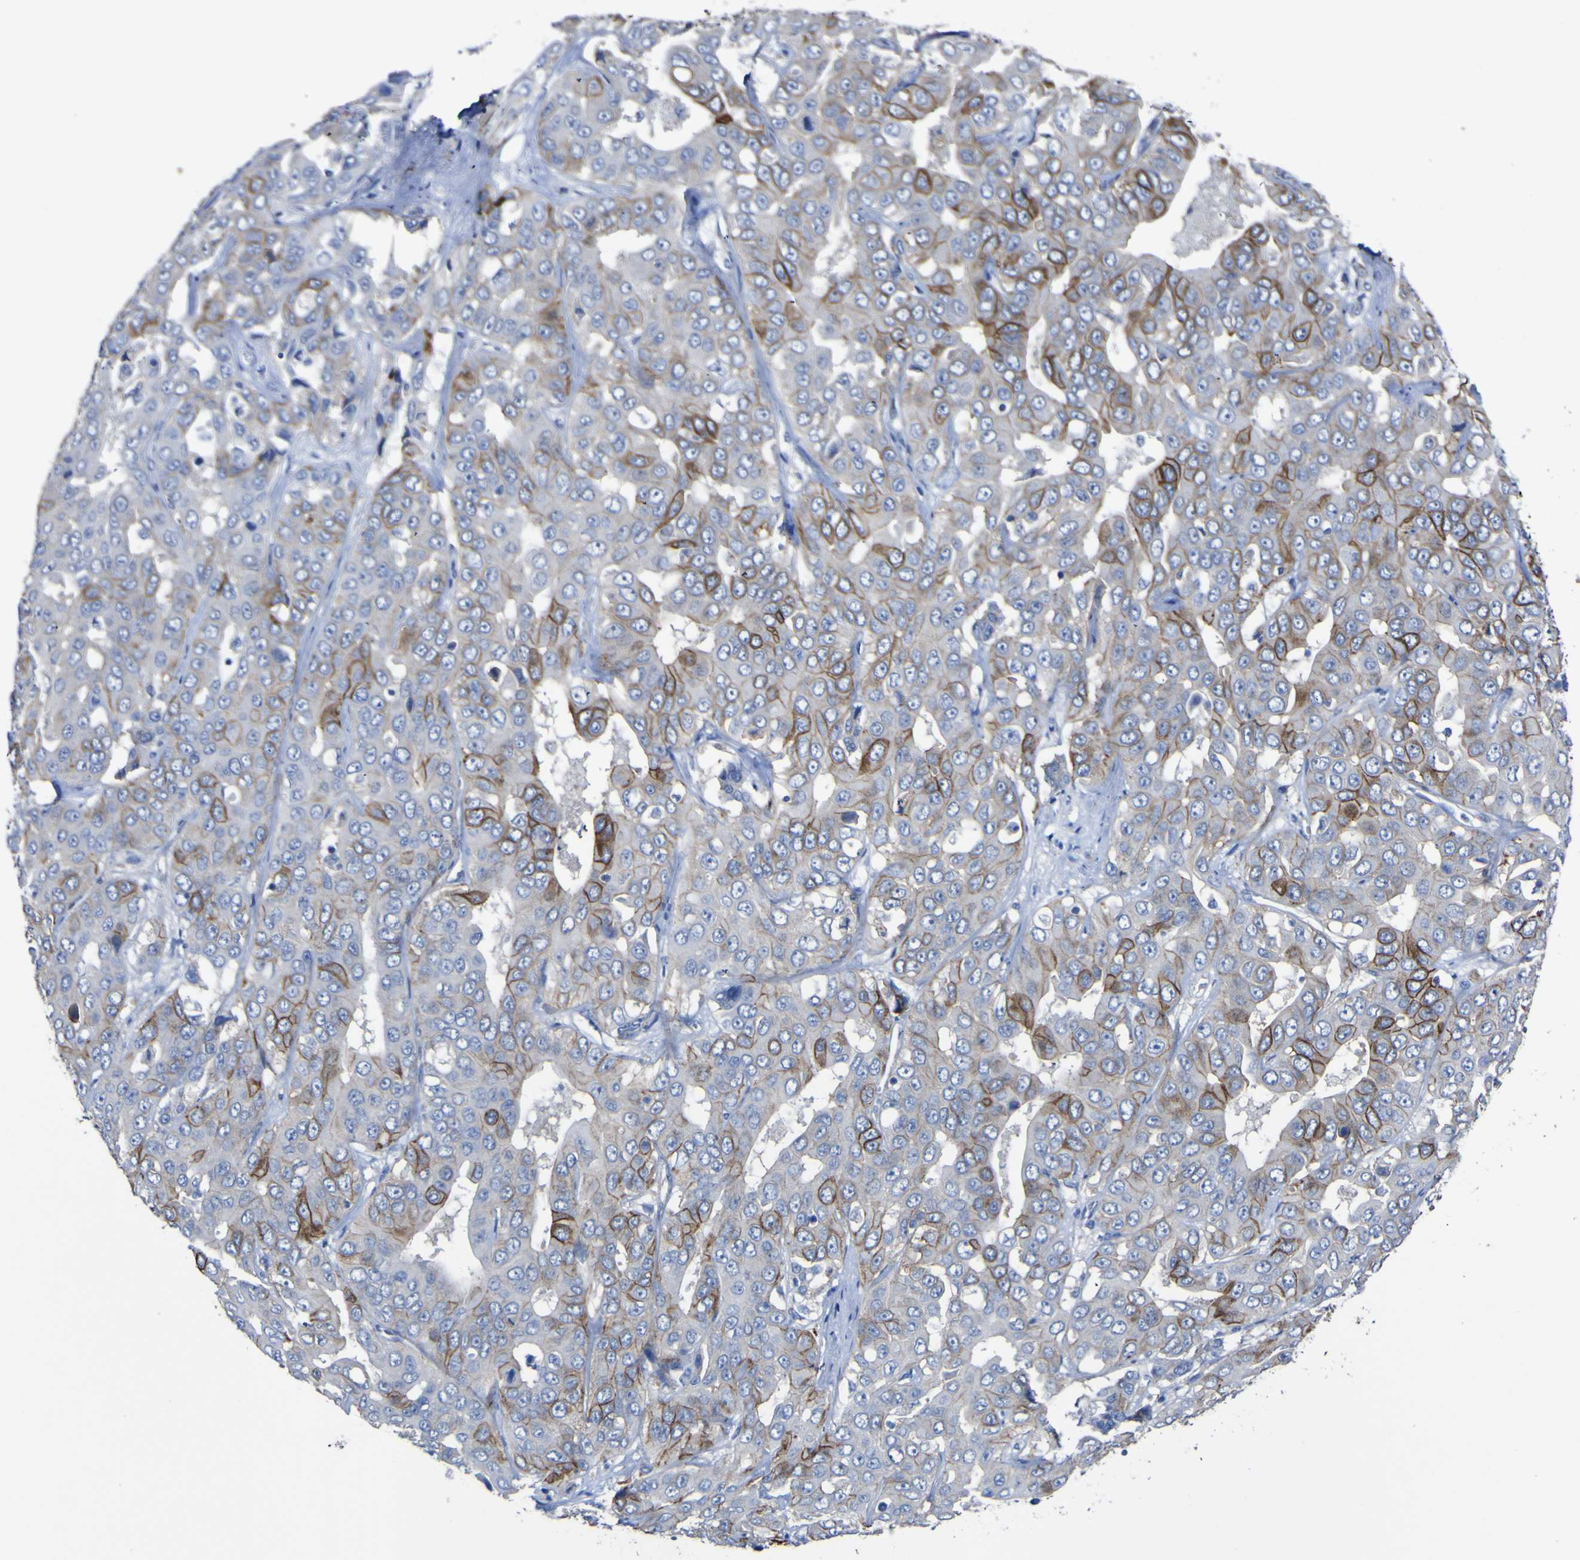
{"staining": {"intensity": "strong", "quantity": "25%-75%", "location": "cytoplasmic/membranous"}, "tissue": "liver cancer", "cell_type": "Tumor cells", "image_type": "cancer", "snomed": [{"axis": "morphology", "description": "Cholangiocarcinoma"}, {"axis": "topography", "description": "Liver"}], "caption": "Human liver cancer stained with a brown dye demonstrates strong cytoplasmic/membranous positive positivity in about 25%-75% of tumor cells.", "gene": "AGO4", "patient": {"sex": "female", "age": 52}}